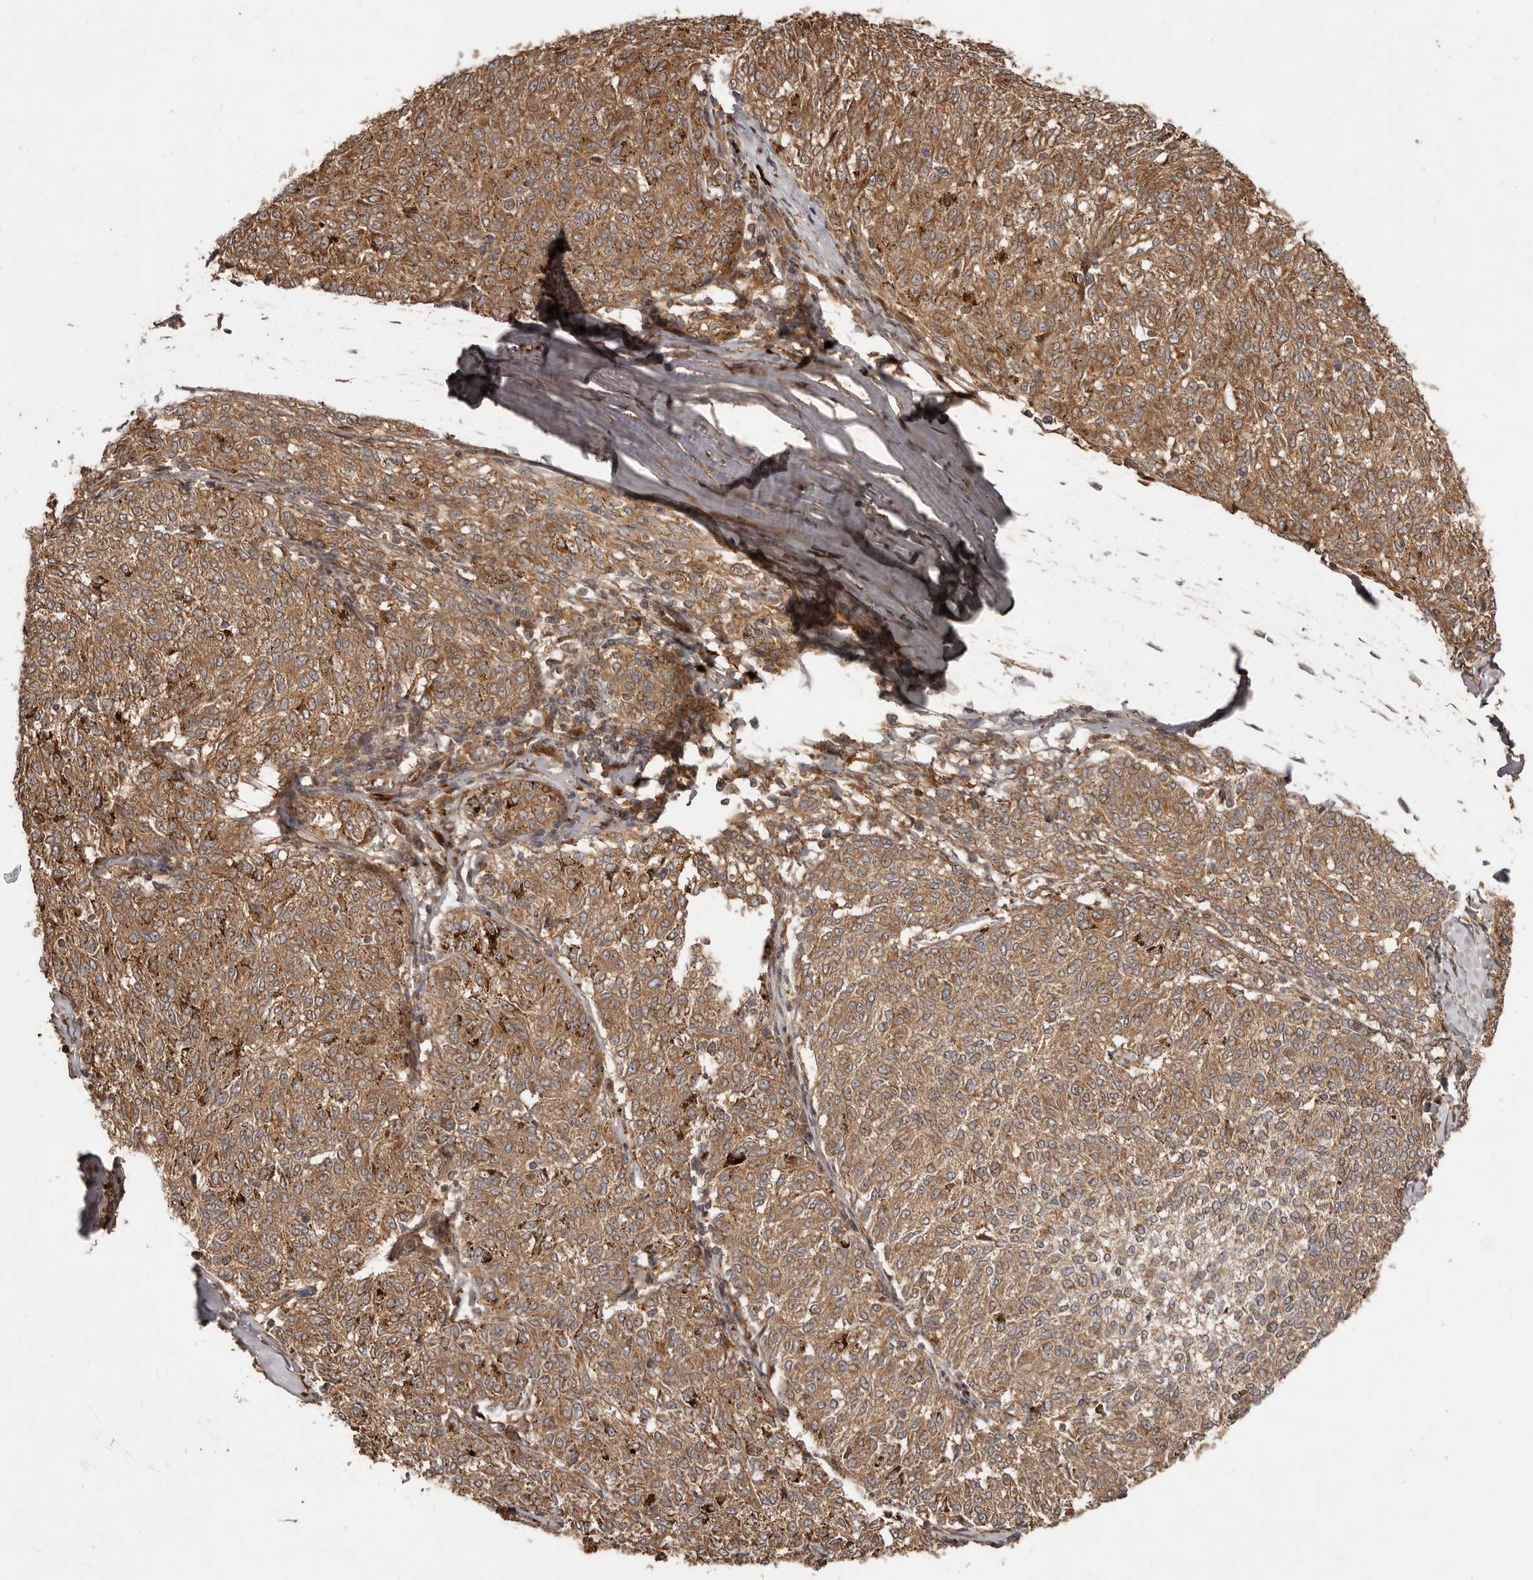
{"staining": {"intensity": "moderate", "quantity": ">75%", "location": "cytoplasmic/membranous"}, "tissue": "melanoma", "cell_type": "Tumor cells", "image_type": "cancer", "snomed": [{"axis": "morphology", "description": "Malignant melanoma, NOS"}, {"axis": "topography", "description": "Skin"}], "caption": "Immunohistochemical staining of human melanoma demonstrates medium levels of moderate cytoplasmic/membranous staining in approximately >75% of tumor cells. The protein is stained brown, and the nuclei are stained in blue (DAB (3,3'-diaminobenzidine) IHC with brightfield microscopy, high magnification).", "gene": "STK36", "patient": {"sex": "female", "age": 72}}